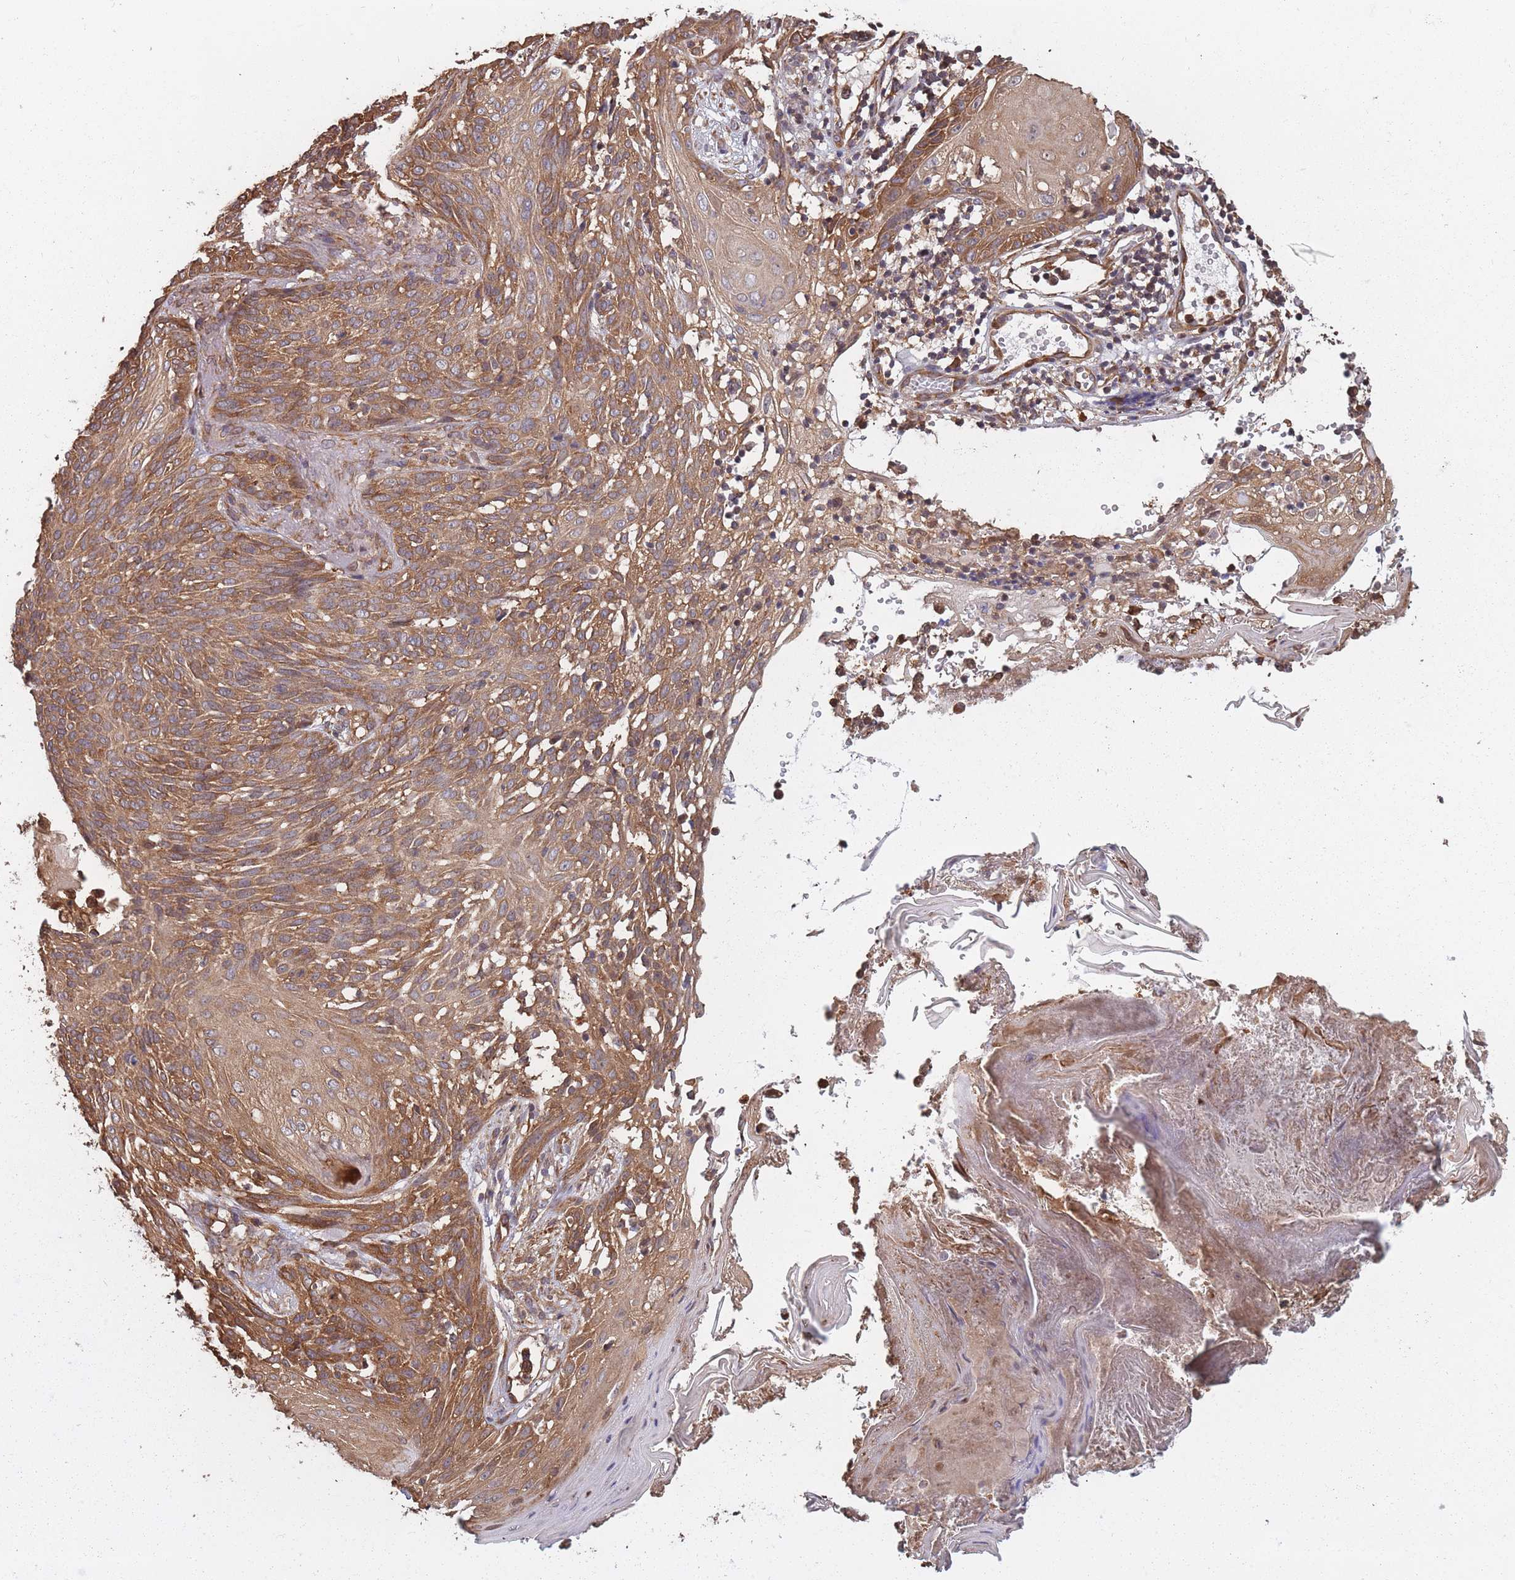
{"staining": {"intensity": "moderate", "quantity": ">75%", "location": "cytoplasmic/membranous"}, "tissue": "skin cancer", "cell_type": "Tumor cells", "image_type": "cancer", "snomed": [{"axis": "morphology", "description": "Basal cell carcinoma"}, {"axis": "topography", "description": "Skin"}], "caption": "Protein expression by IHC displays moderate cytoplasmic/membranous positivity in about >75% of tumor cells in skin cancer (basal cell carcinoma).", "gene": "ARL13B", "patient": {"sex": "female", "age": 86}}